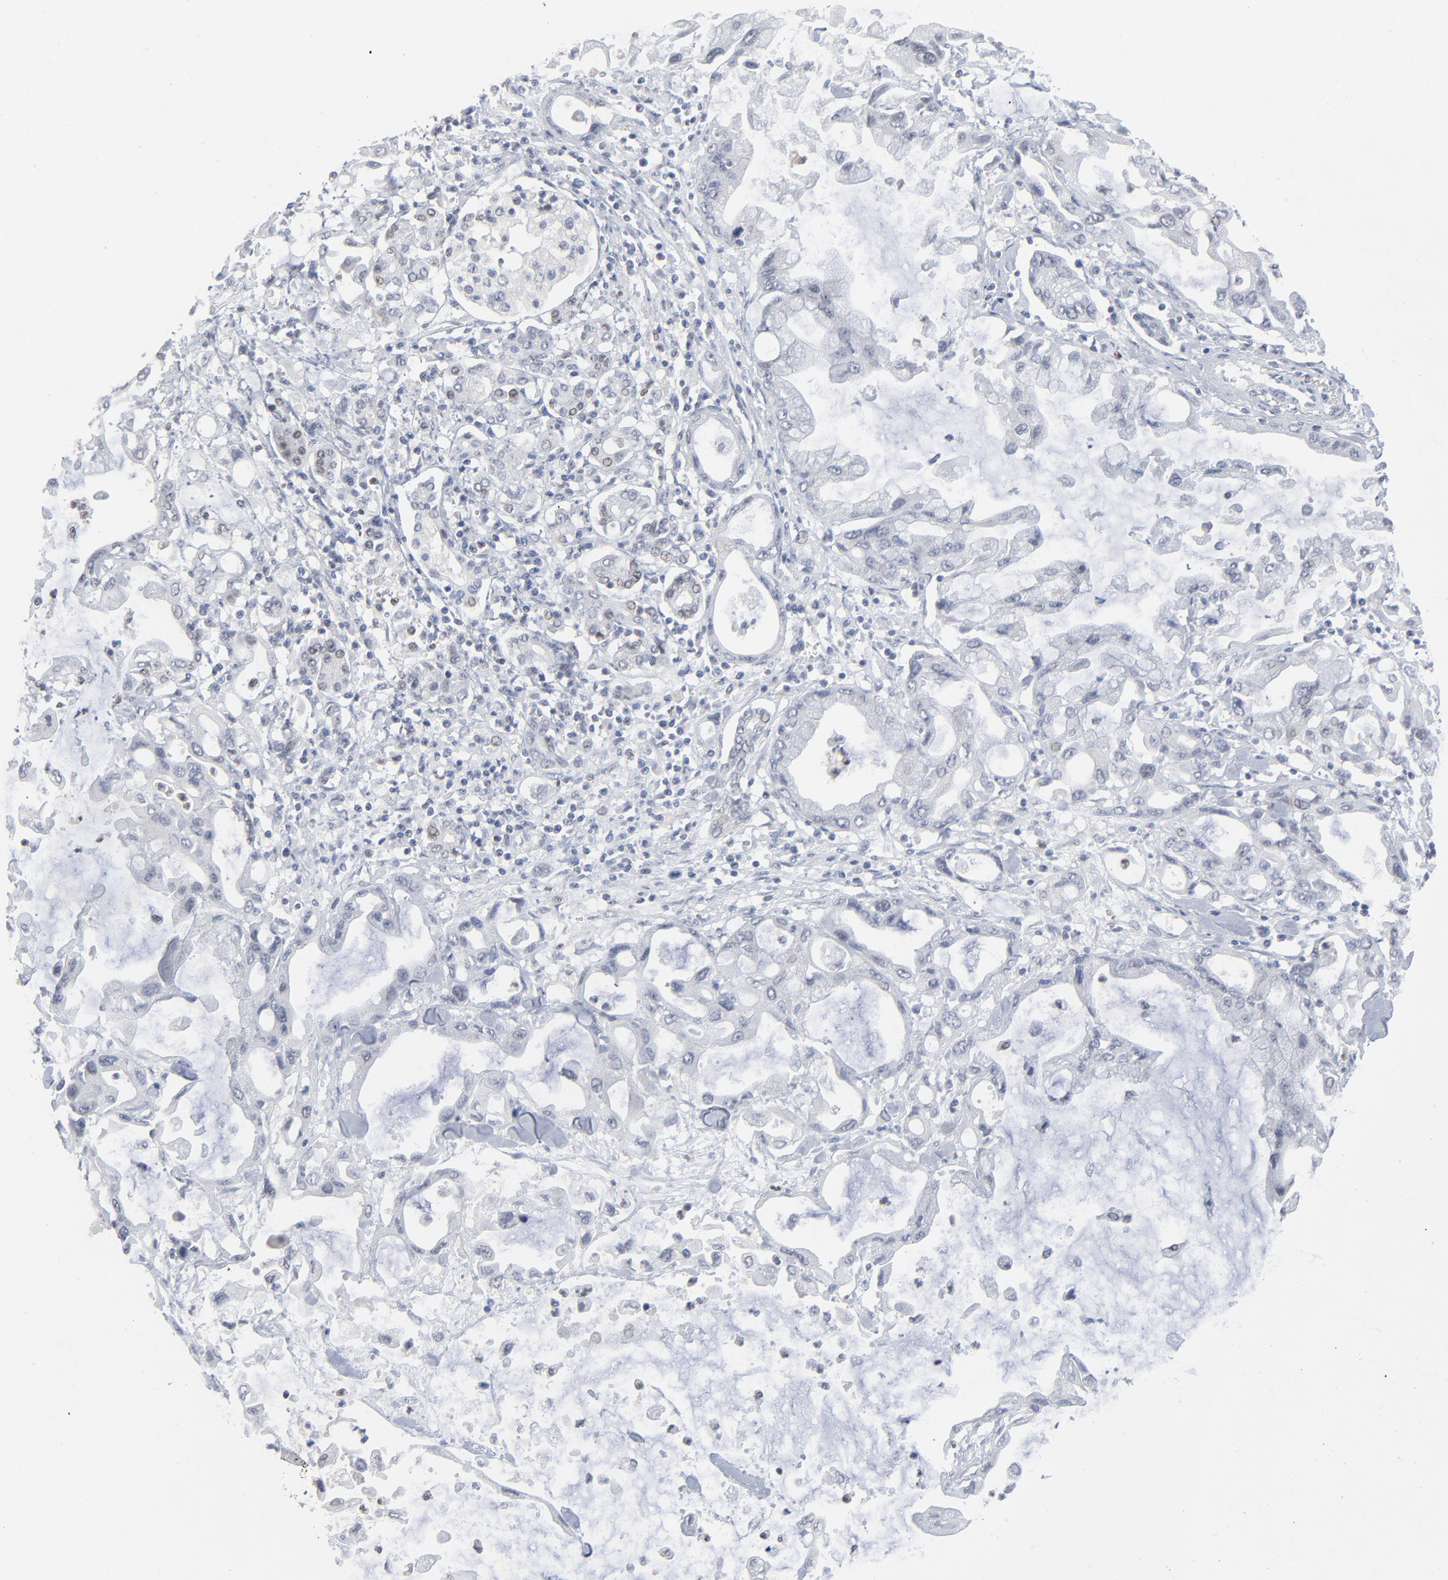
{"staining": {"intensity": "negative", "quantity": "none", "location": "none"}, "tissue": "pancreatic cancer", "cell_type": "Tumor cells", "image_type": "cancer", "snomed": [{"axis": "morphology", "description": "Adenocarcinoma, NOS"}, {"axis": "topography", "description": "Pancreas"}], "caption": "An immunohistochemistry micrograph of pancreatic cancer is shown. There is no staining in tumor cells of pancreatic cancer.", "gene": "FOXN2", "patient": {"sex": "female", "age": 57}}